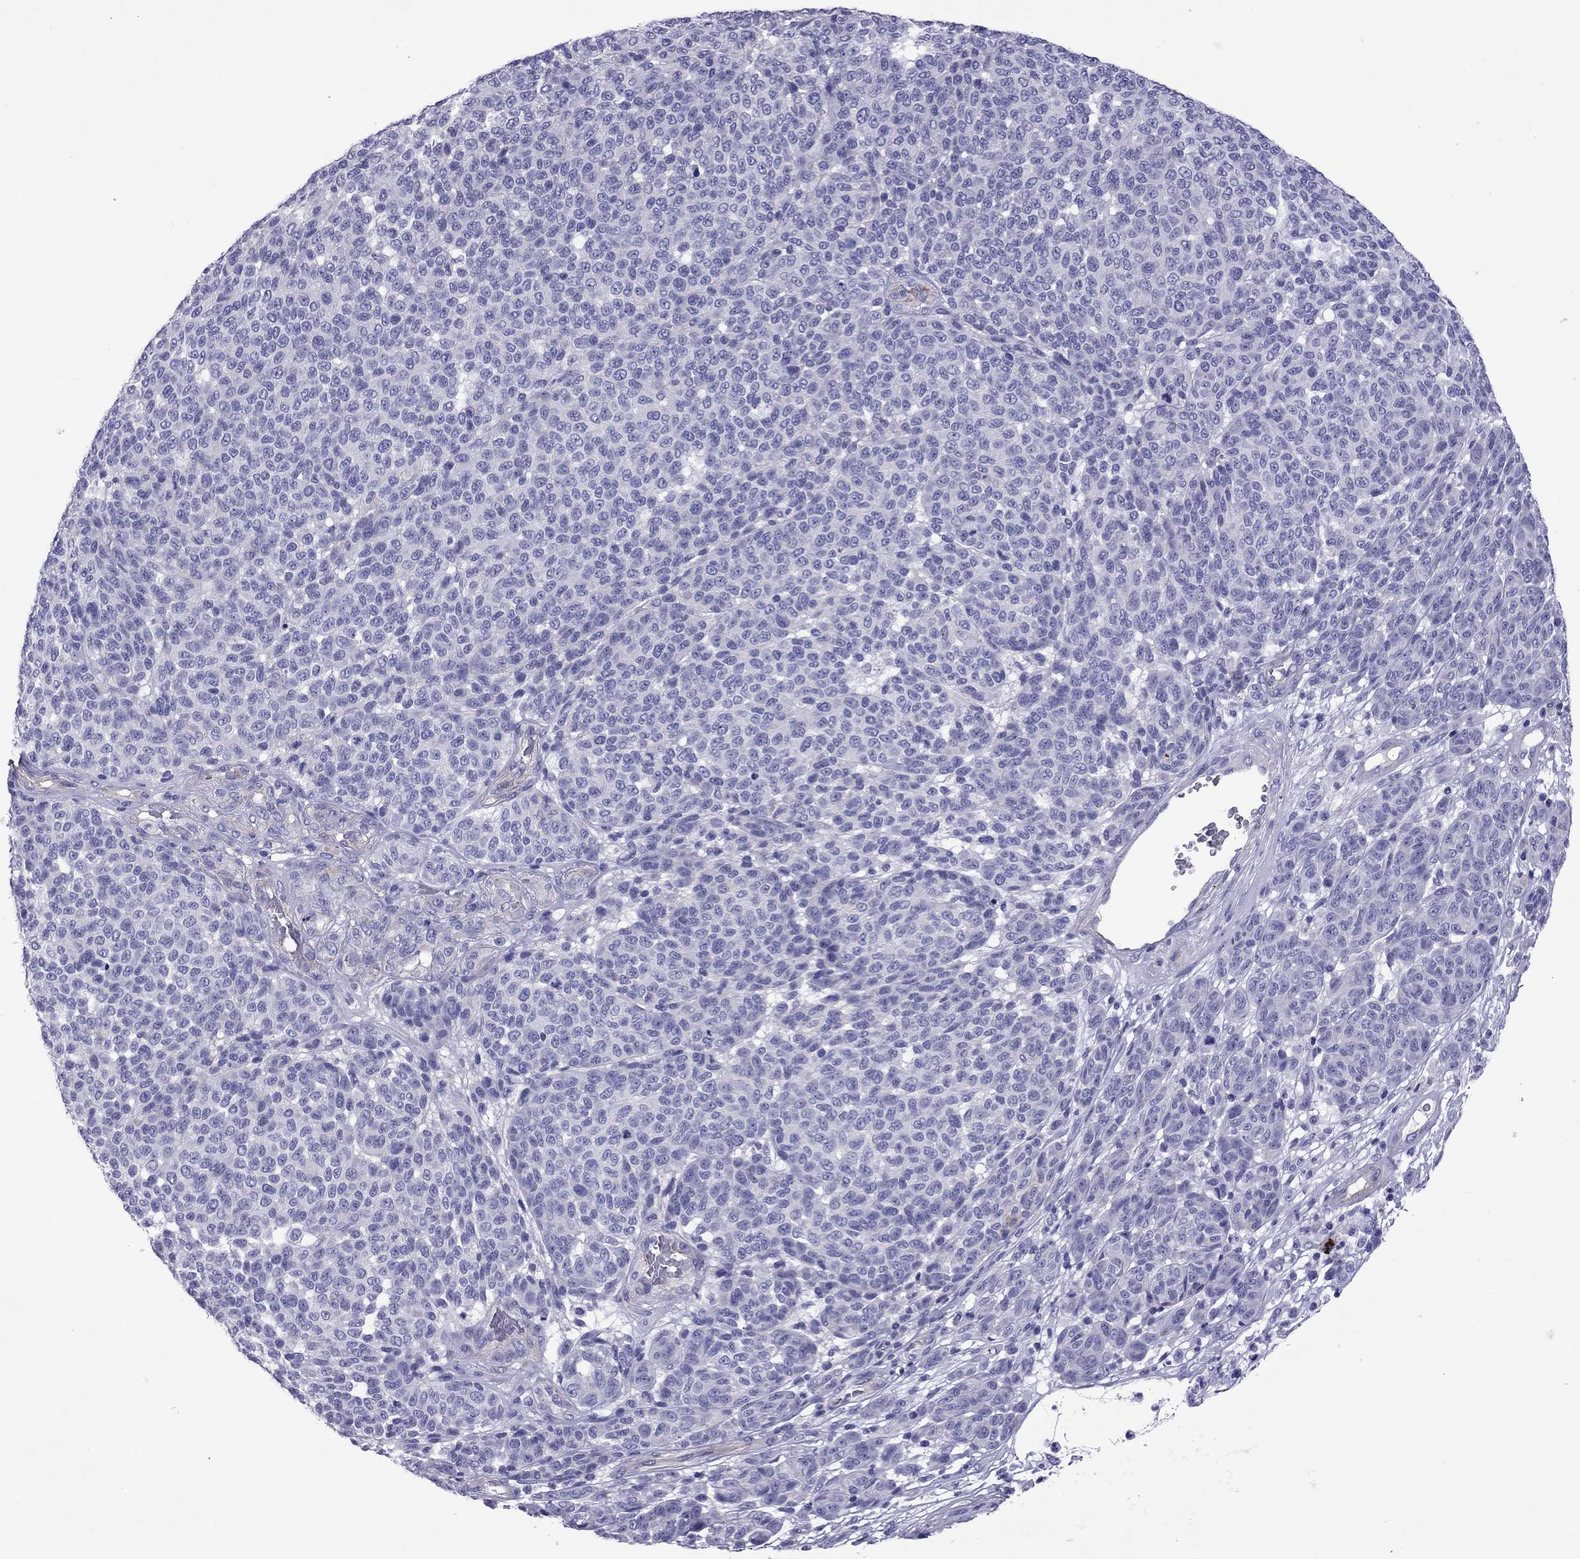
{"staining": {"intensity": "negative", "quantity": "none", "location": "none"}, "tissue": "melanoma", "cell_type": "Tumor cells", "image_type": "cancer", "snomed": [{"axis": "morphology", "description": "Malignant melanoma, NOS"}, {"axis": "topography", "description": "Skin"}], "caption": "Immunohistochemical staining of melanoma exhibits no significant positivity in tumor cells. (Immunohistochemistry (ihc), brightfield microscopy, high magnification).", "gene": "MYL11", "patient": {"sex": "male", "age": 59}}